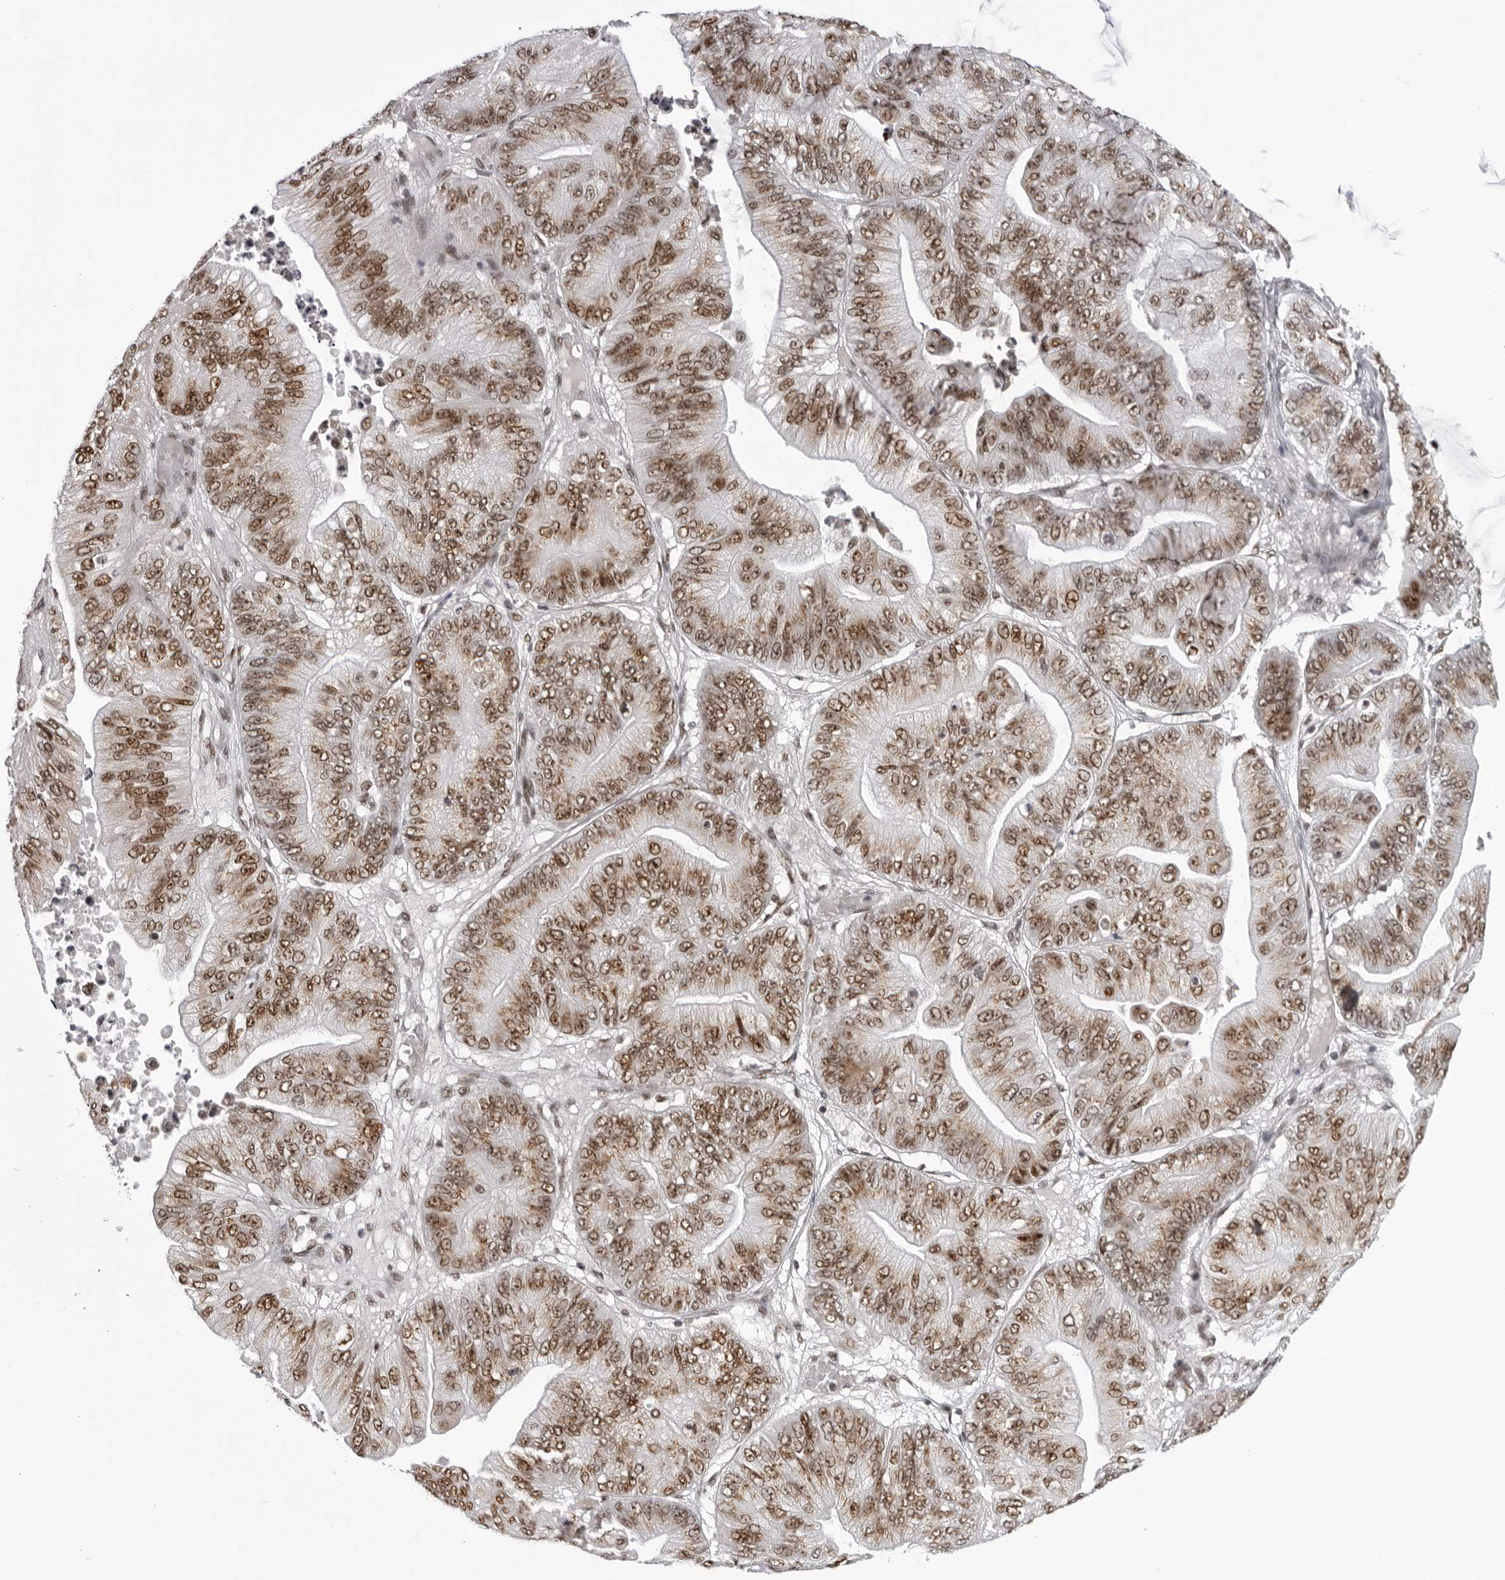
{"staining": {"intensity": "moderate", "quantity": ">75%", "location": "nuclear"}, "tissue": "ovarian cancer", "cell_type": "Tumor cells", "image_type": "cancer", "snomed": [{"axis": "morphology", "description": "Cystadenocarcinoma, mucinous, NOS"}, {"axis": "topography", "description": "Ovary"}], "caption": "This is an image of immunohistochemistry (IHC) staining of ovarian mucinous cystadenocarcinoma, which shows moderate staining in the nuclear of tumor cells.", "gene": "HEXIM2", "patient": {"sex": "female", "age": 61}}